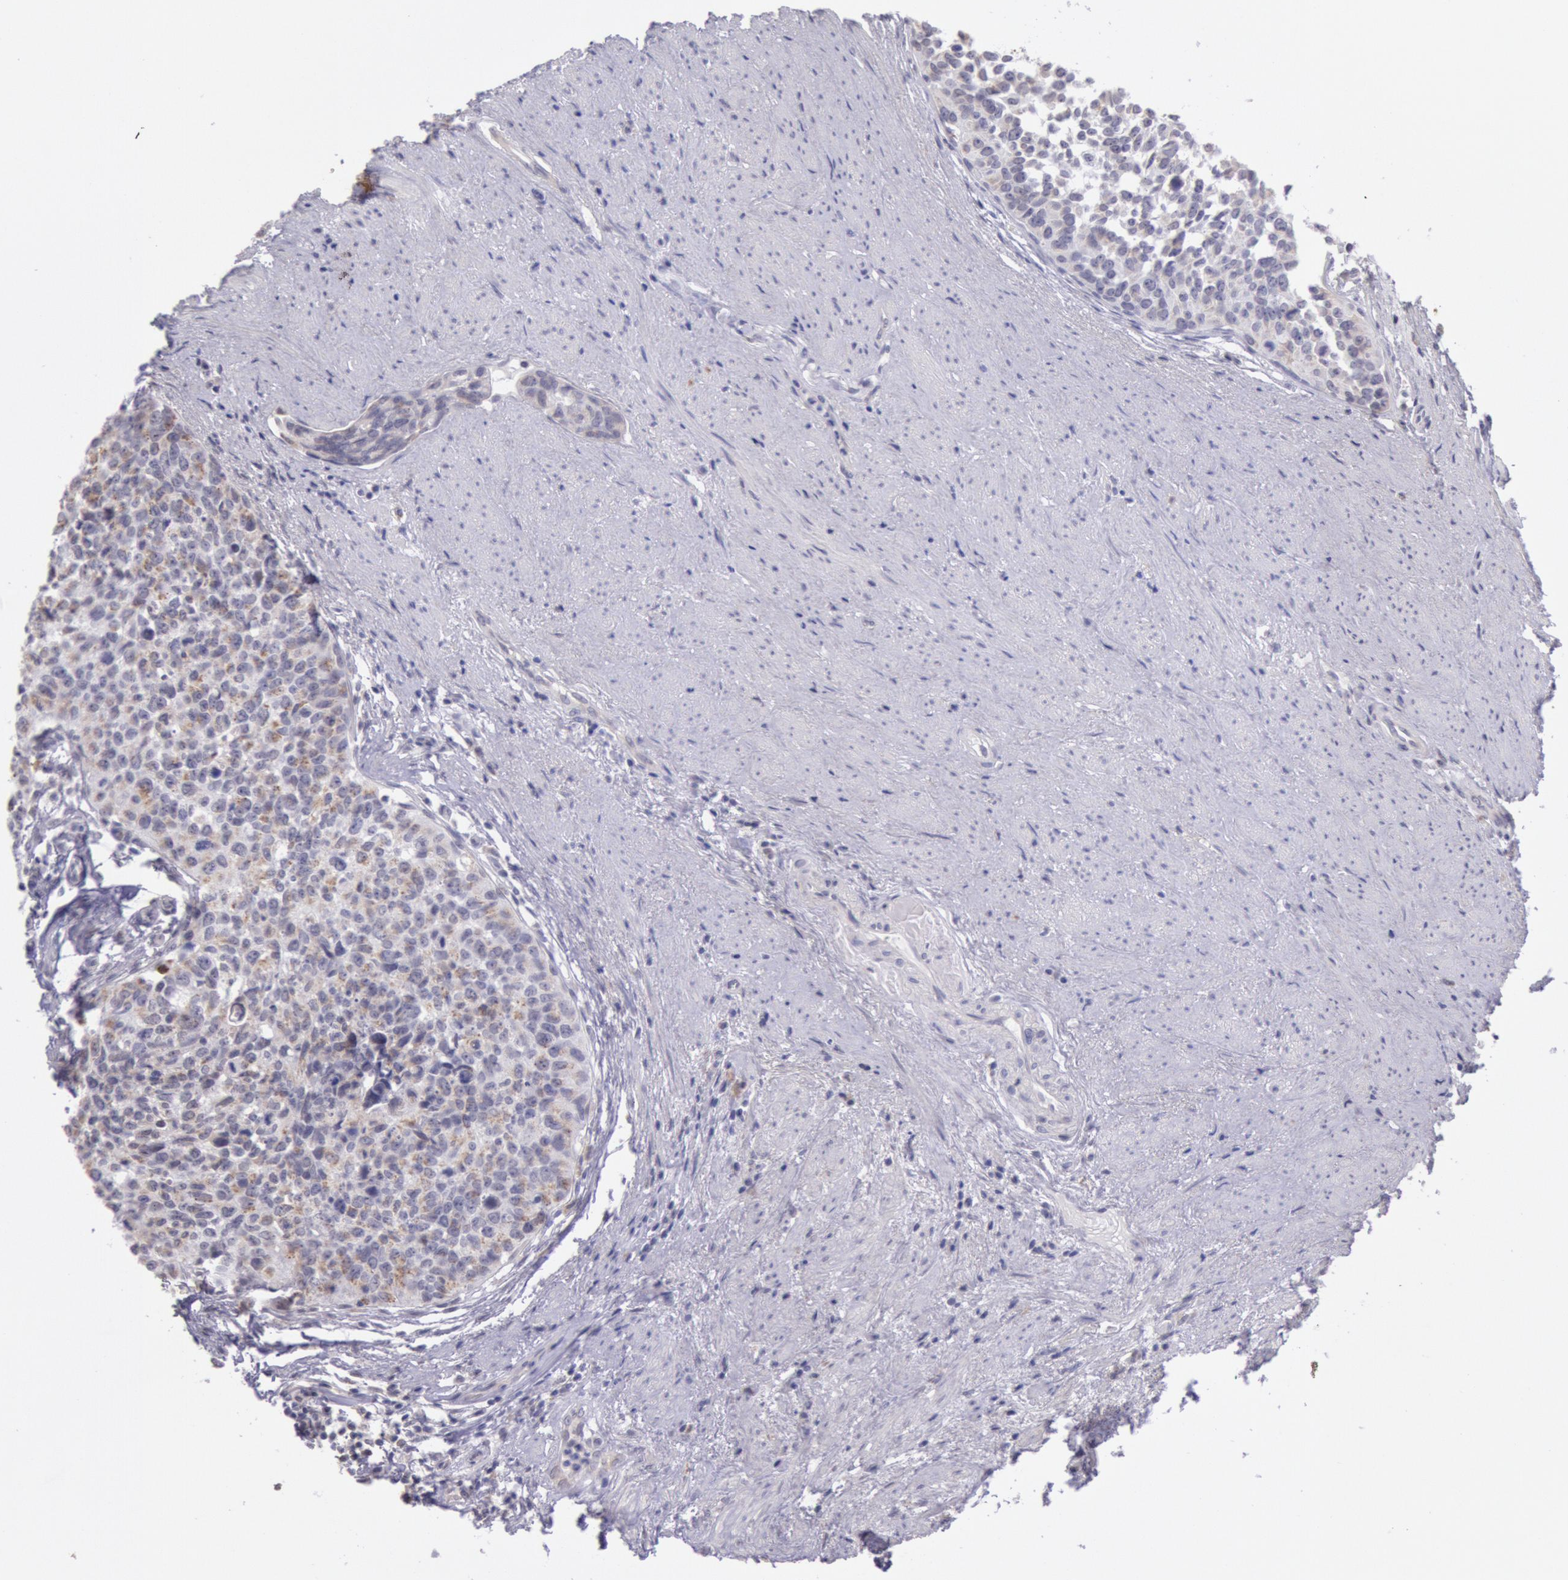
{"staining": {"intensity": "weak", "quantity": "25%-75%", "location": "cytoplasmic/membranous"}, "tissue": "urothelial cancer", "cell_type": "Tumor cells", "image_type": "cancer", "snomed": [{"axis": "morphology", "description": "Urothelial carcinoma, High grade"}, {"axis": "topography", "description": "Urinary bladder"}], "caption": "This photomicrograph displays immunohistochemistry staining of human urothelial cancer, with low weak cytoplasmic/membranous staining in approximately 25%-75% of tumor cells.", "gene": "FRMD6", "patient": {"sex": "male", "age": 81}}